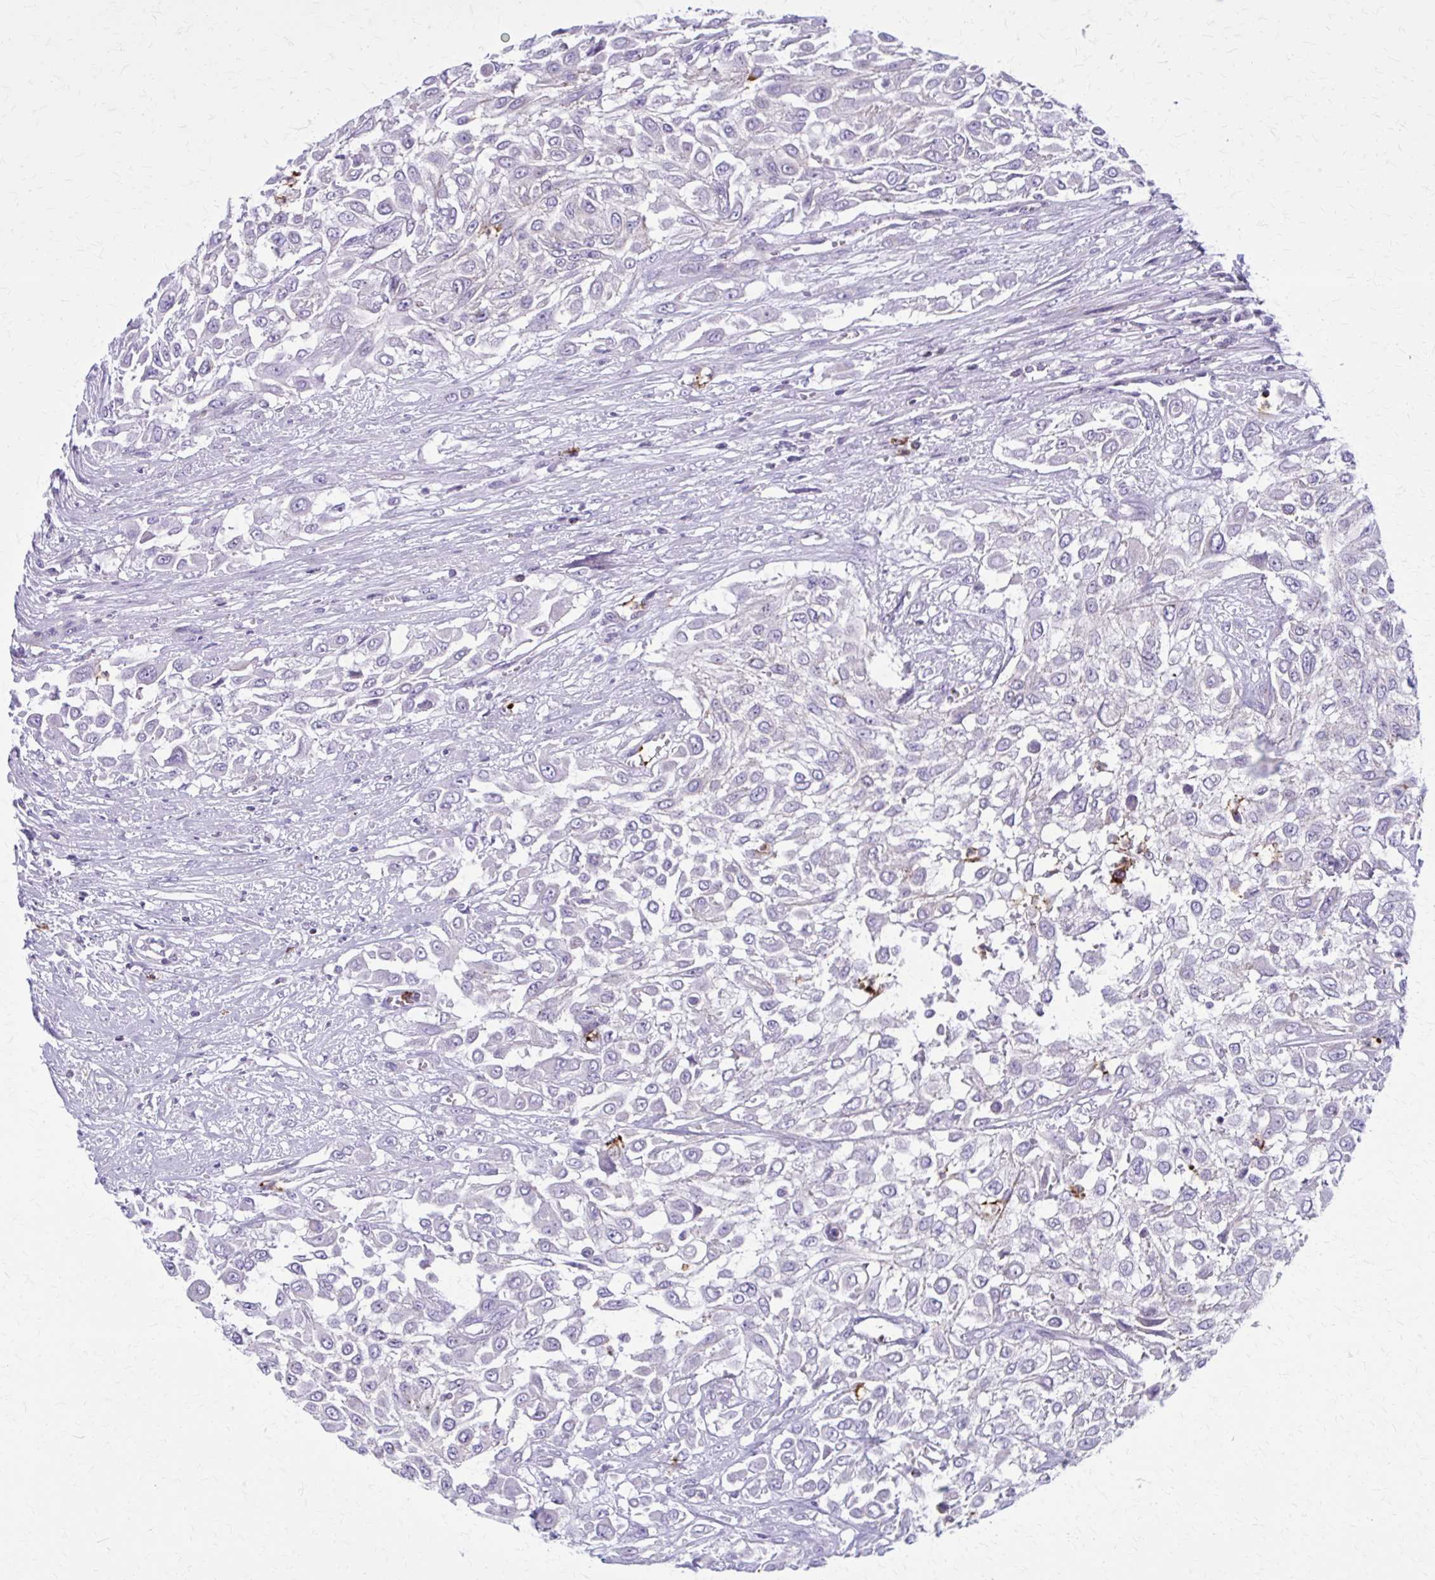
{"staining": {"intensity": "negative", "quantity": "none", "location": "none"}, "tissue": "urothelial cancer", "cell_type": "Tumor cells", "image_type": "cancer", "snomed": [{"axis": "morphology", "description": "Urothelial carcinoma, High grade"}, {"axis": "topography", "description": "Urinary bladder"}], "caption": "Immunohistochemistry (IHC) of high-grade urothelial carcinoma displays no positivity in tumor cells.", "gene": "PEDS1", "patient": {"sex": "male", "age": 57}}